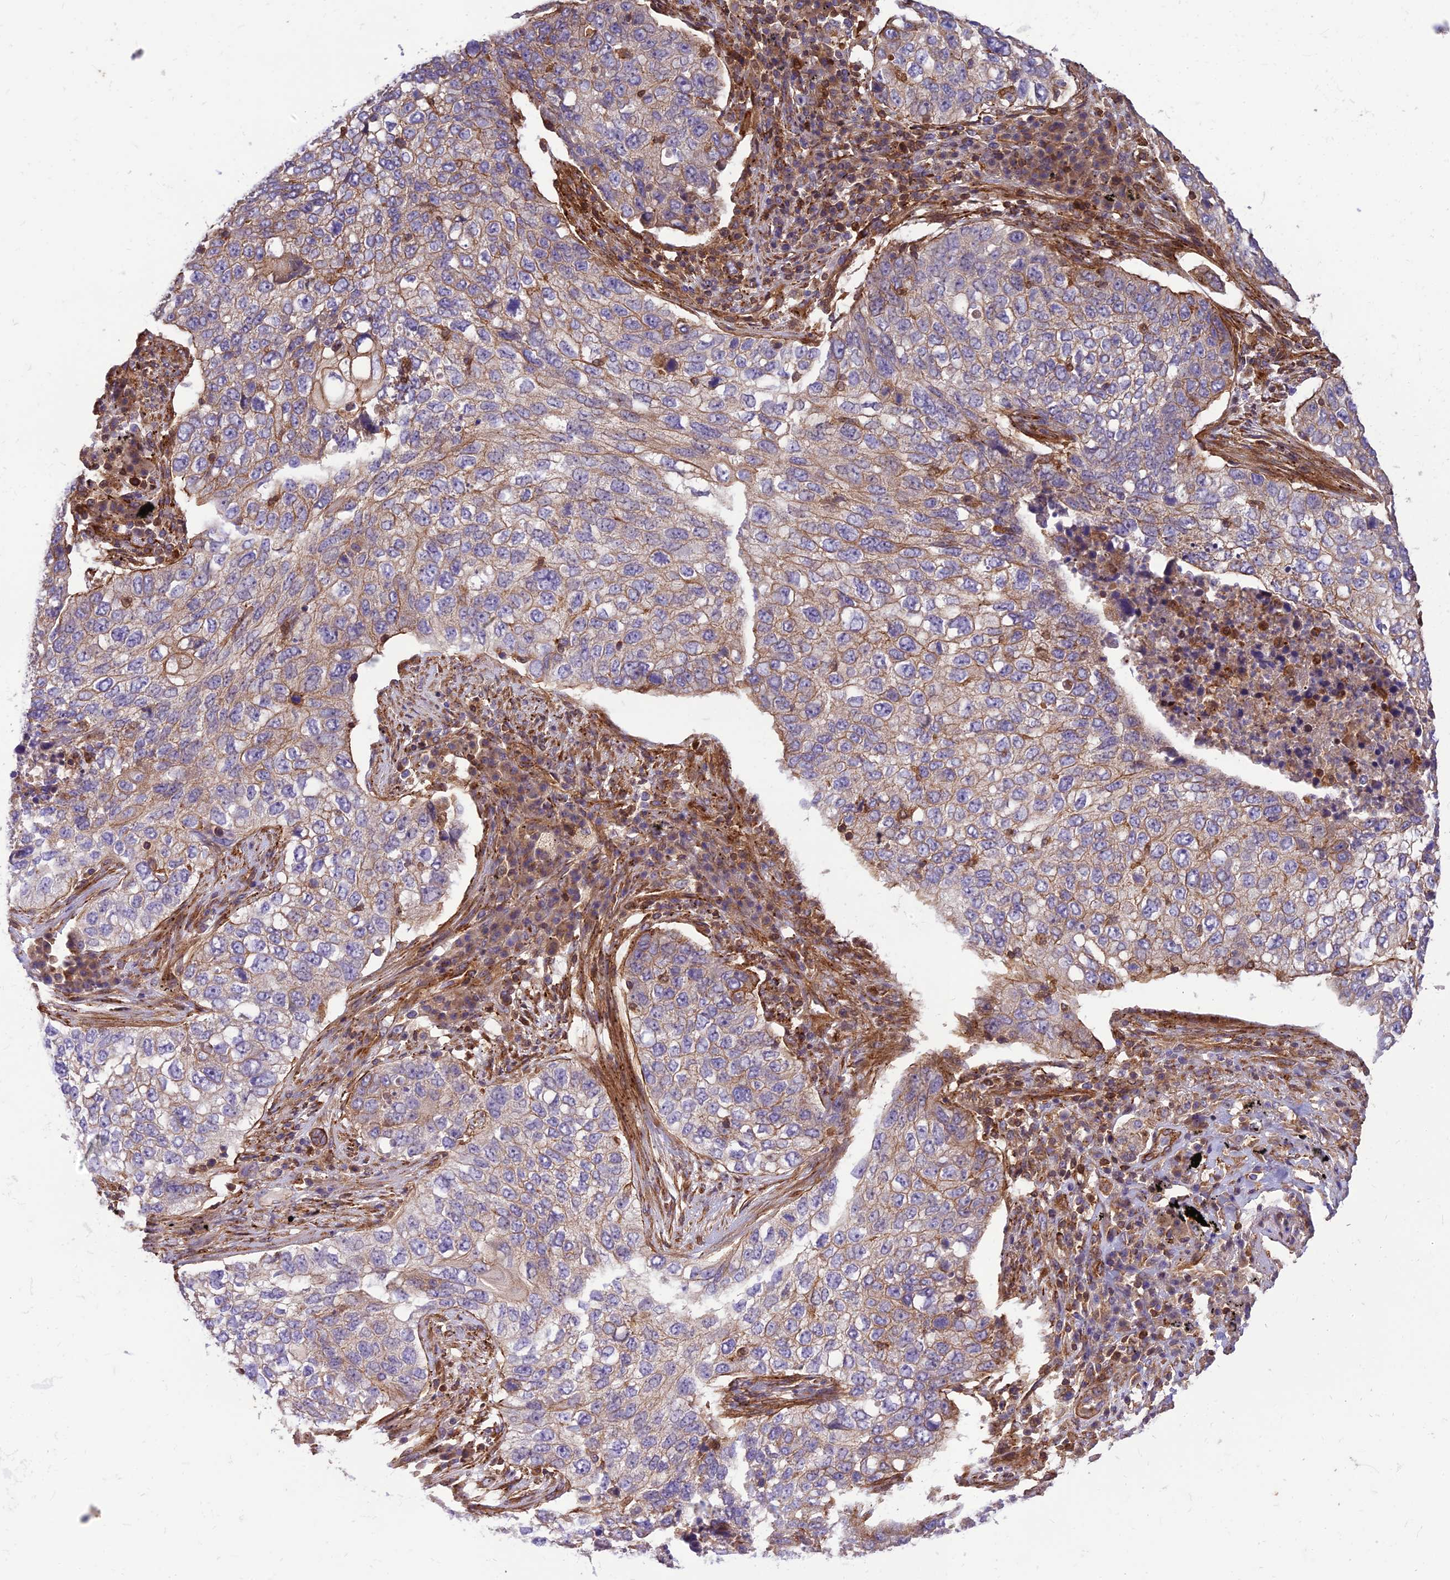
{"staining": {"intensity": "moderate", "quantity": "25%-75%", "location": "cytoplasmic/membranous"}, "tissue": "lung cancer", "cell_type": "Tumor cells", "image_type": "cancer", "snomed": [{"axis": "morphology", "description": "Squamous cell carcinoma, NOS"}, {"axis": "topography", "description": "Lung"}], "caption": "Brown immunohistochemical staining in human squamous cell carcinoma (lung) reveals moderate cytoplasmic/membranous positivity in about 25%-75% of tumor cells.", "gene": "HPSE2", "patient": {"sex": "female", "age": 63}}